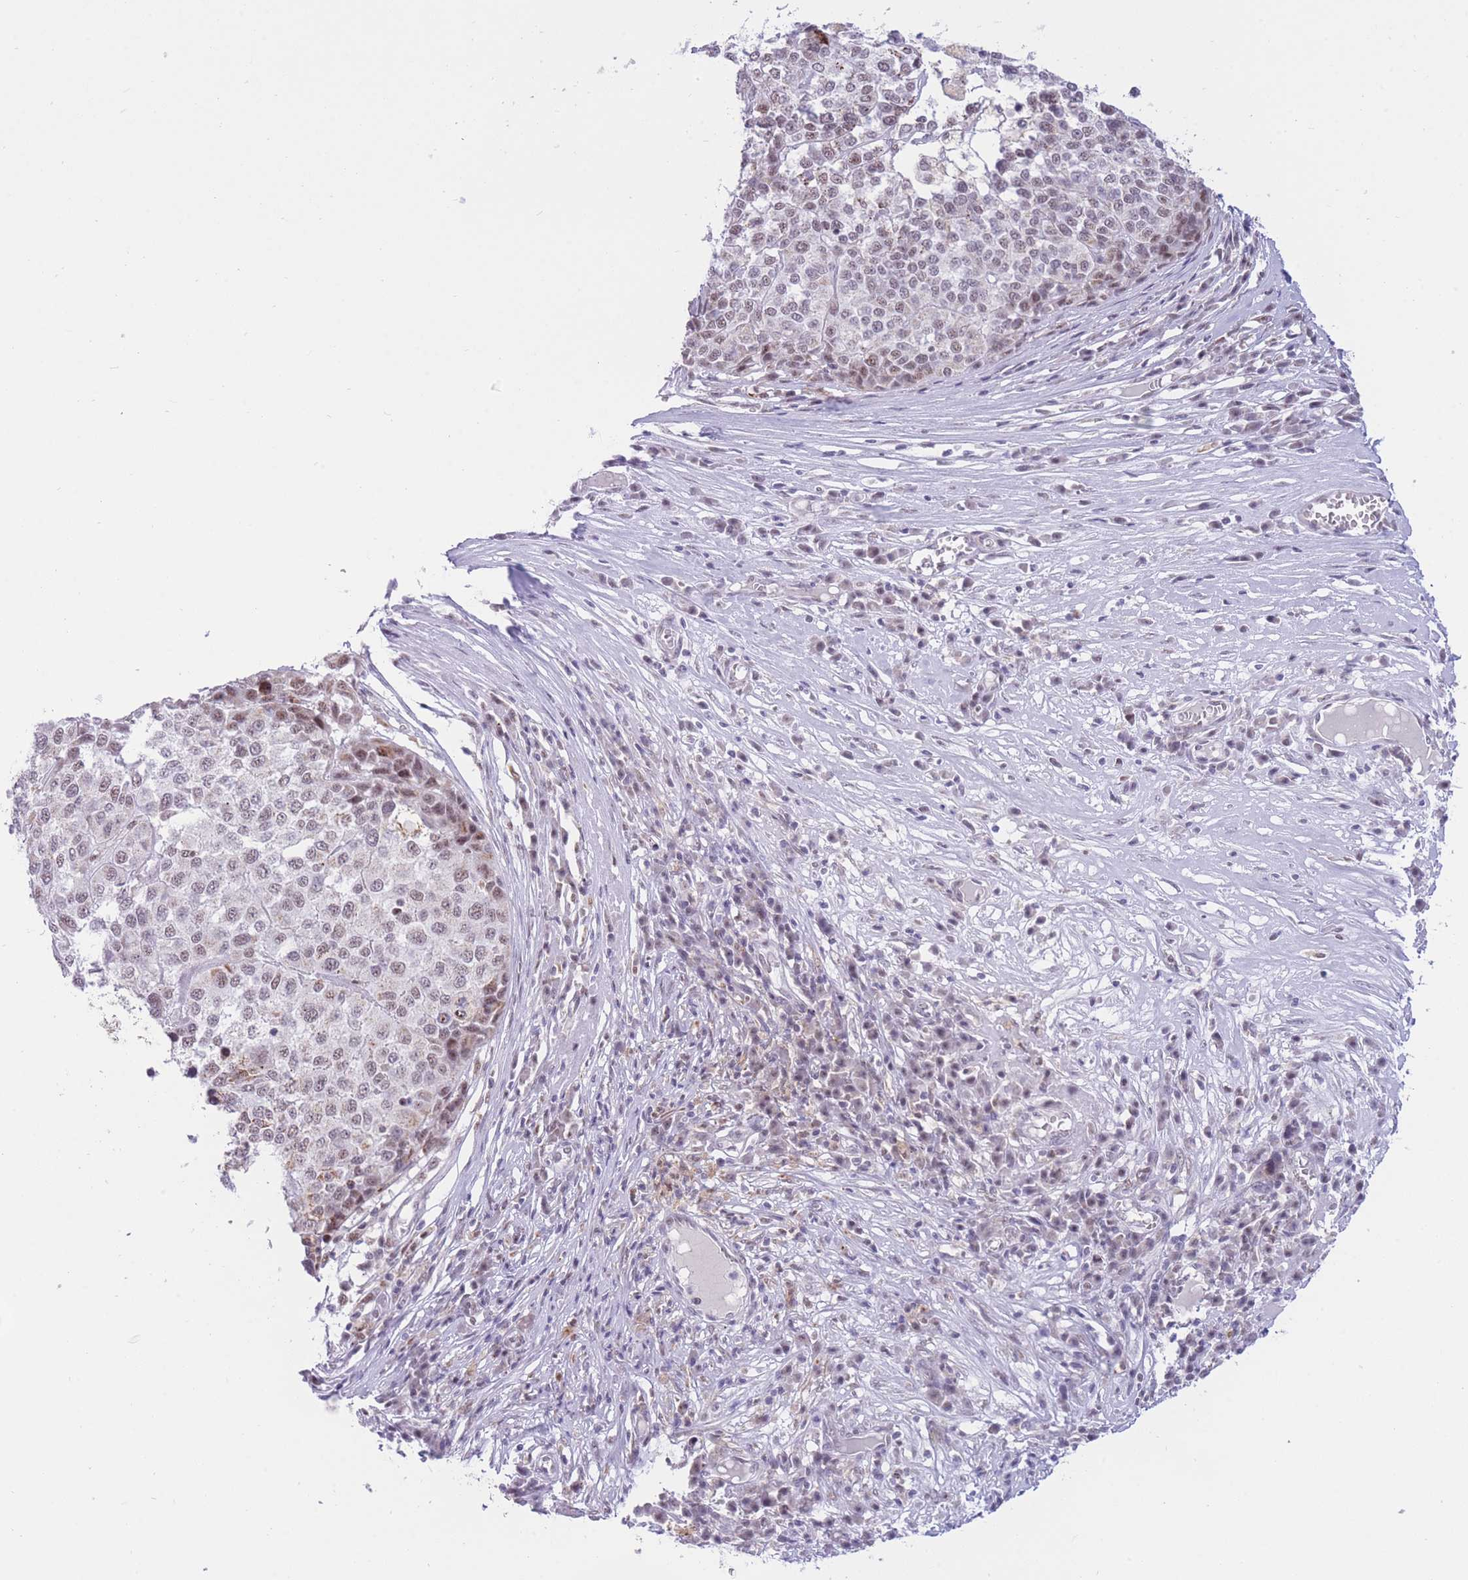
{"staining": {"intensity": "moderate", "quantity": "<25%", "location": "nuclear"}, "tissue": "melanoma", "cell_type": "Tumor cells", "image_type": "cancer", "snomed": [{"axis": "morphology", "description": "Malignant melanoma, Metastatic site"}, {"axis": "topography", "description": "Lymph node"}], "caption": "Melanoma stained with a brown dye displays moderate nuclear positive positivity in about <25% of tumor cells.", "gene": "CYP2B6", "patient": {"sex": "male", "age": 44}}